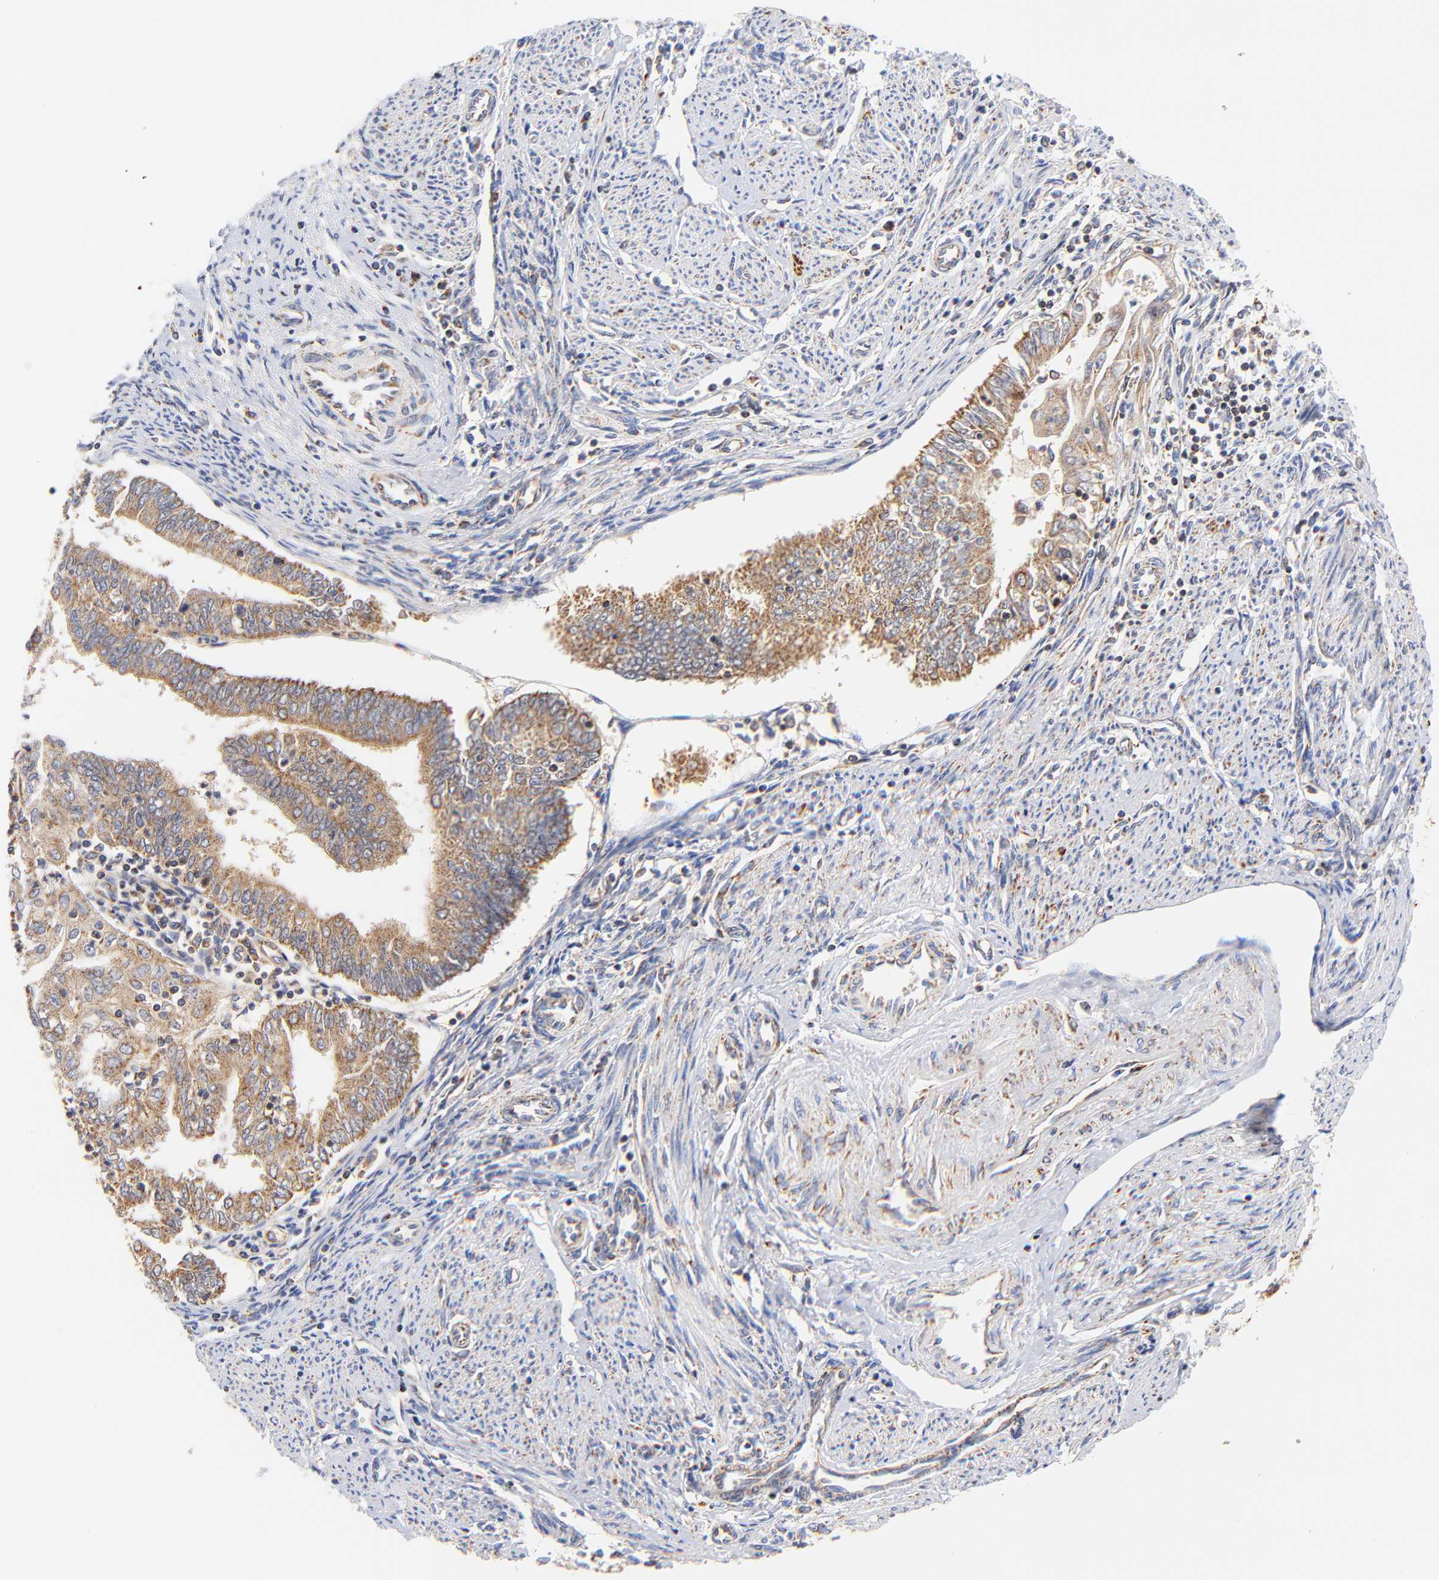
{"staining": {"intensity": "moderate", "quantity": "25%-75%", "location": "cytoplasmic/membranous"}, "tissue": "endometrial cancer", "cell_type": "Tumor cells", "image_type": "cancer", "snomed": [{"axis": "morphology", "description": "Adenocarcinoma, NOS"}, {"axis": "topography", "description": "Endometrium"}], "caption": "Endometrial adenocarcinoma stained with a protein marker demonstrates moderate staining in tumor cells.", "gene": "ATP5F1D", "patient": {"sex": "female", "age": 75}}